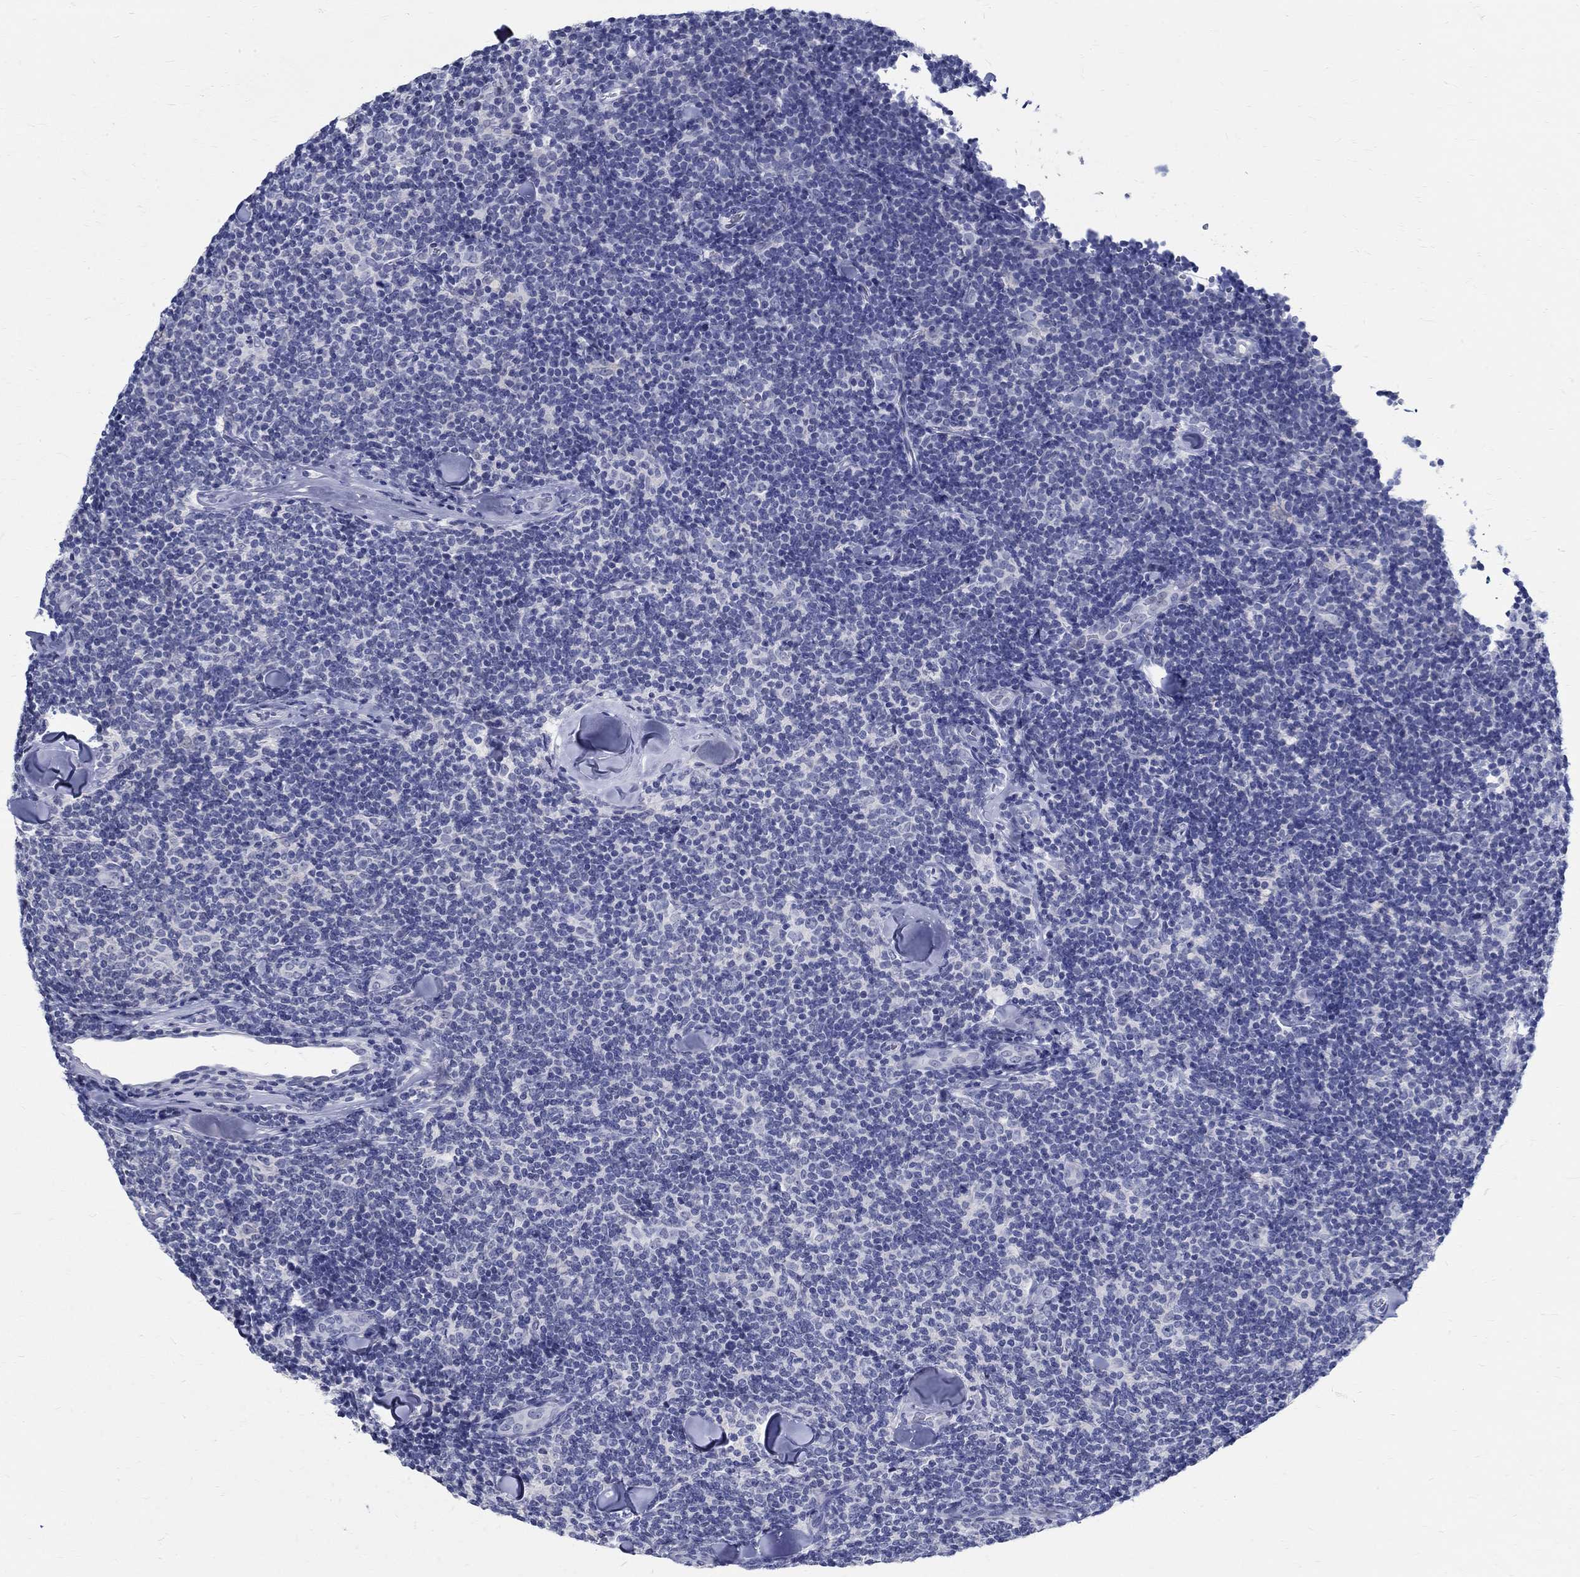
{"staining": {"intensity": "negative", "quantity": "none", "location": "none"}, "tissue": "lymphoma", "cell_type": "Tumor cells", "image_type": "cancer", "snomed": [{"axis": "morphology", "description": "Malignant lymphoma, non-Hodgkin's type, Low grade"}, {"axis": "topography", "description": "Lymph node"}], "caption": "A high-resolution micrograph shows immunohistochemistry (IHC) staining of lymphoma, which demonstrates no significant staining in tumor cells.", "gene": "BSPRY", "patient": {"sex": "female", "age": 56}}